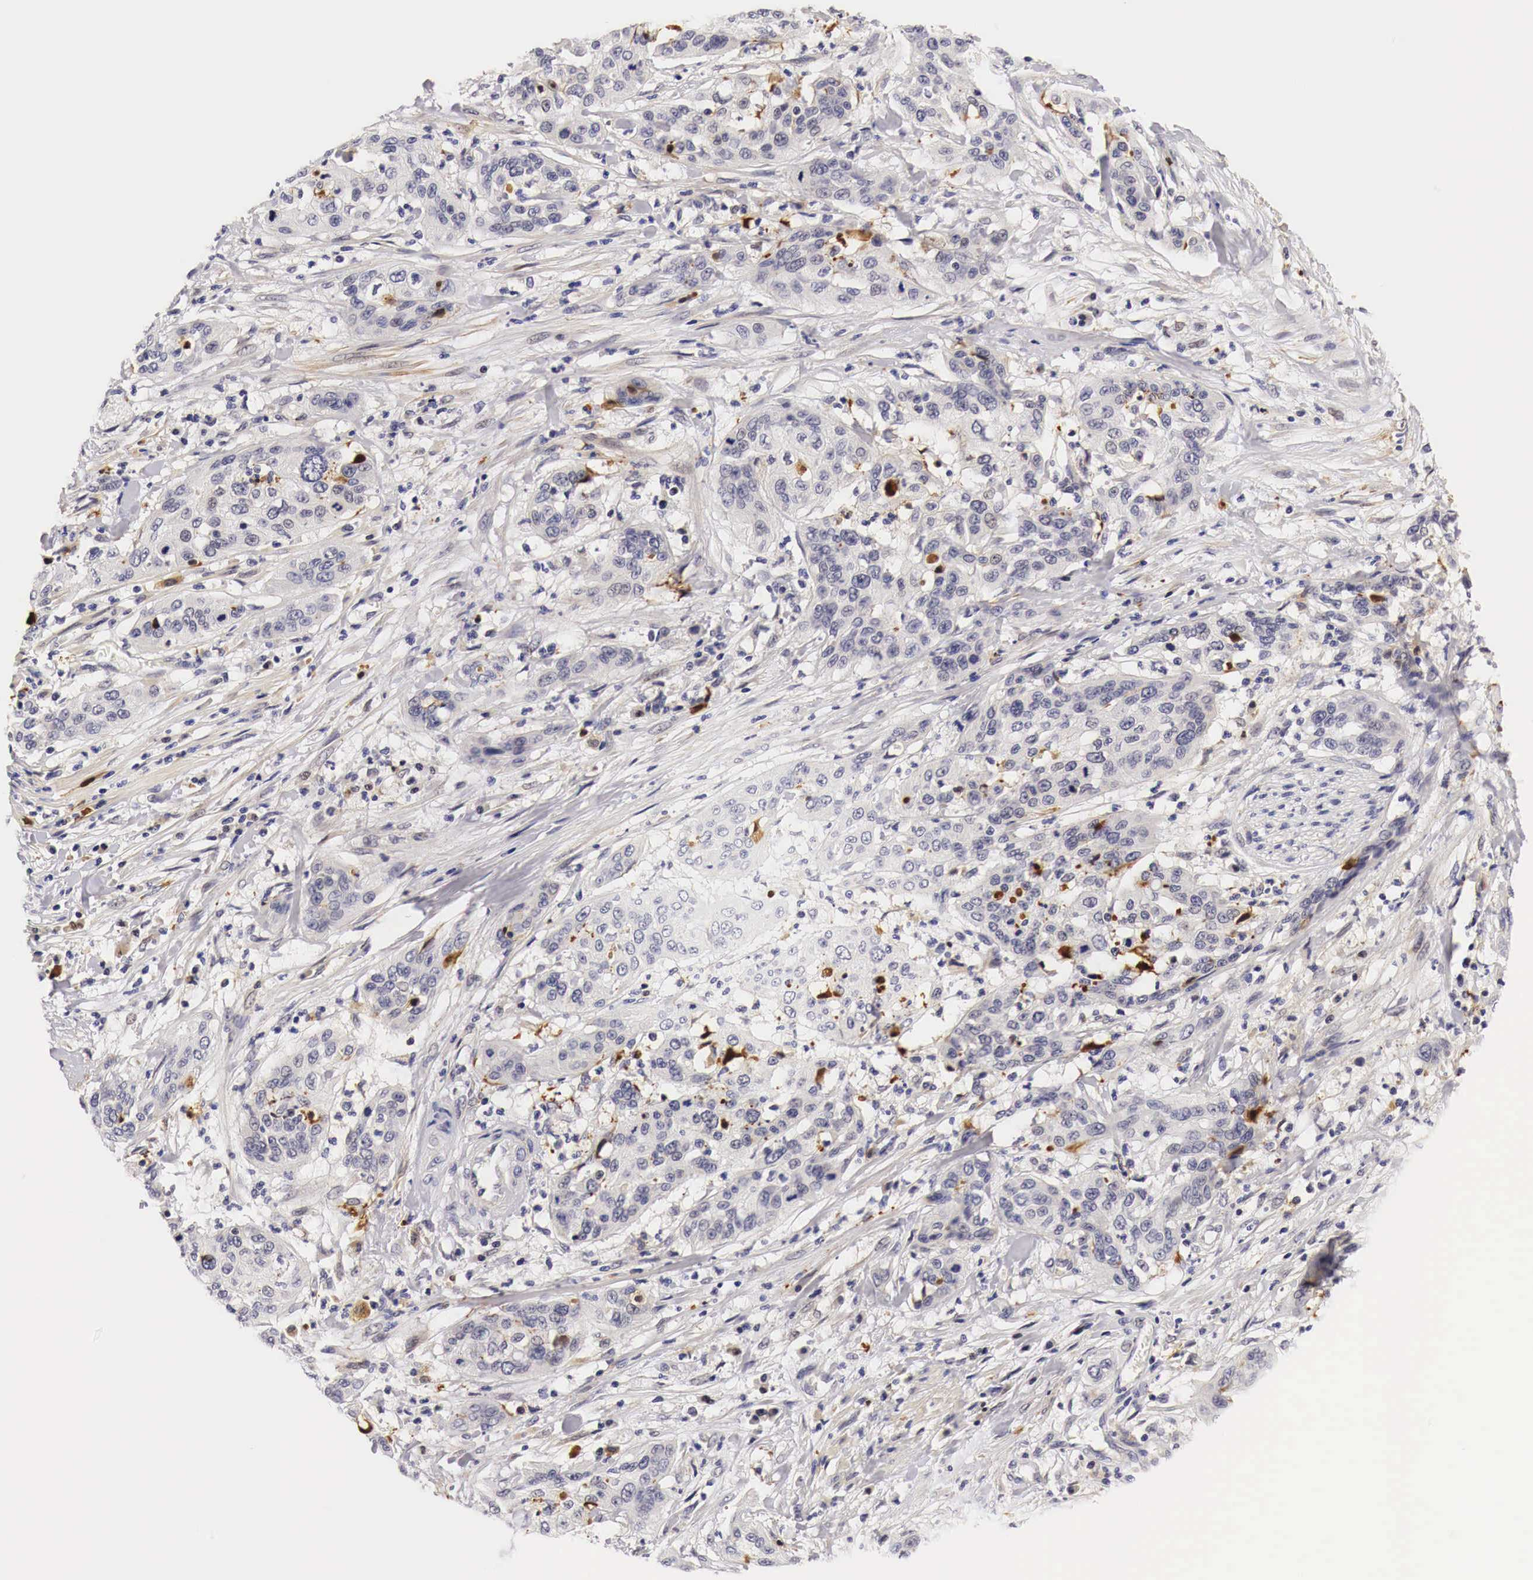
{"staining": {"intensity": "negative", "quantity": "none", "location": "none"}, "tissue": "cervical cancer", "cell_type": "Tumor cells", "image_type": "cancer", "snomed": [{"axis": "morphology", "description": "Squamous cell carcinoma, NOS"}, {"axis": "topography", "description": "Cervix"}], "caption": "Immunohistochemical staining of cervical cancer shows no significant expression in tumor cells. (Stains: DAB immunohistochemistry with hematoxylin counter stain, Microscopy: brightfield microscopy at high magnification).", "gene": "CASP3", "patient": {"sex": "female", "age": 41}}